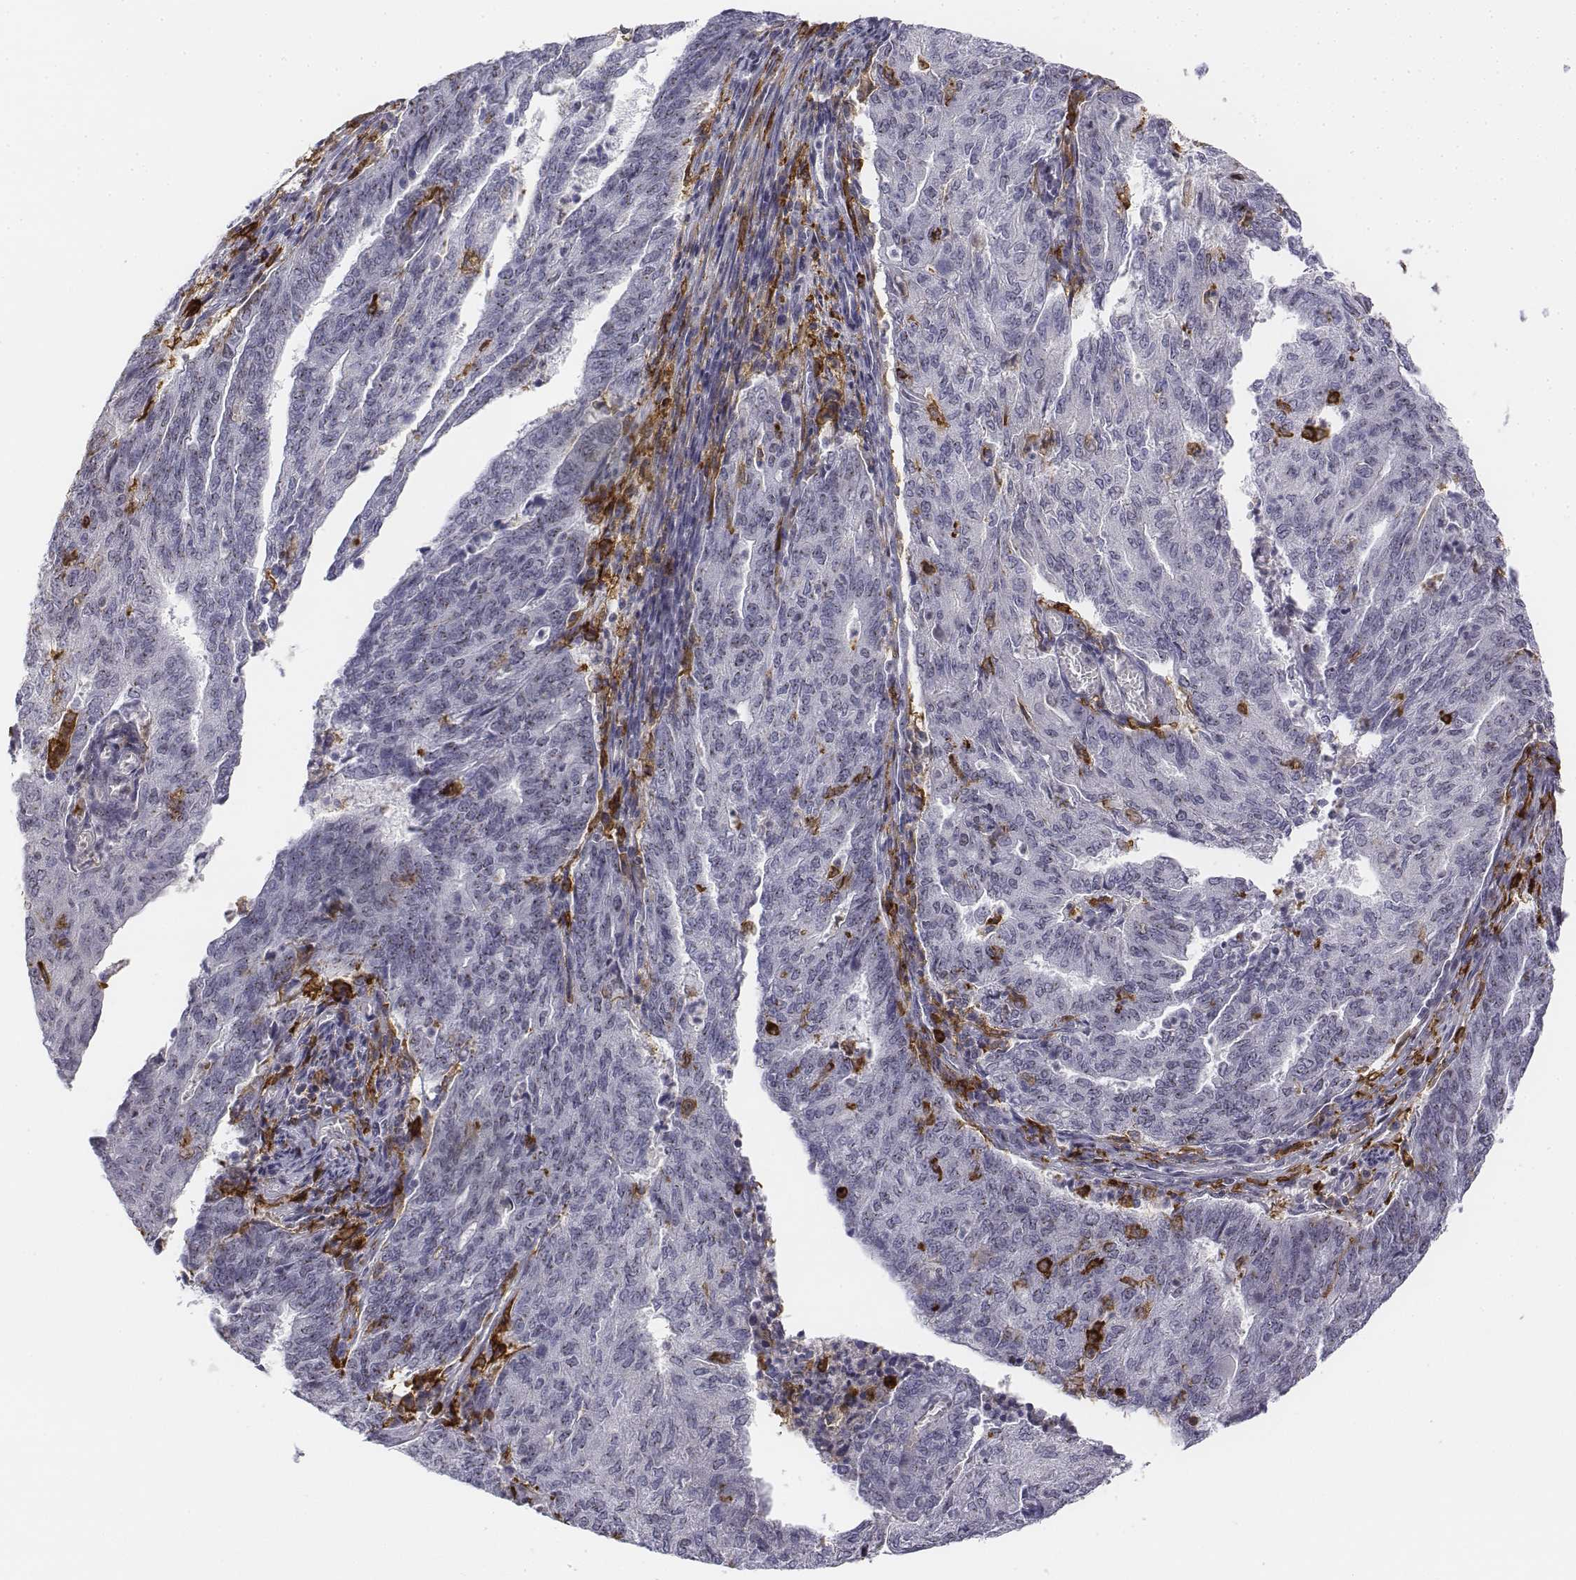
{"staining": {"intensity": "negative", "quantity": "none", "location": "none"}, "tissue": "endometrial cancer", "cell_type": "Tumor cells", "image_type": "cancer", "snomed": [{"axis": "morphology", "description": "Adenocarcinoma, NOS"}, {"axis": "topography", "description": "Endometrium"}], "caption": "A histopathology image of human endometrial adenocarcinoma is negative for staining in tumor cells.", "gene": "CD14", "patient": {"sex": "female", "age": 82}}